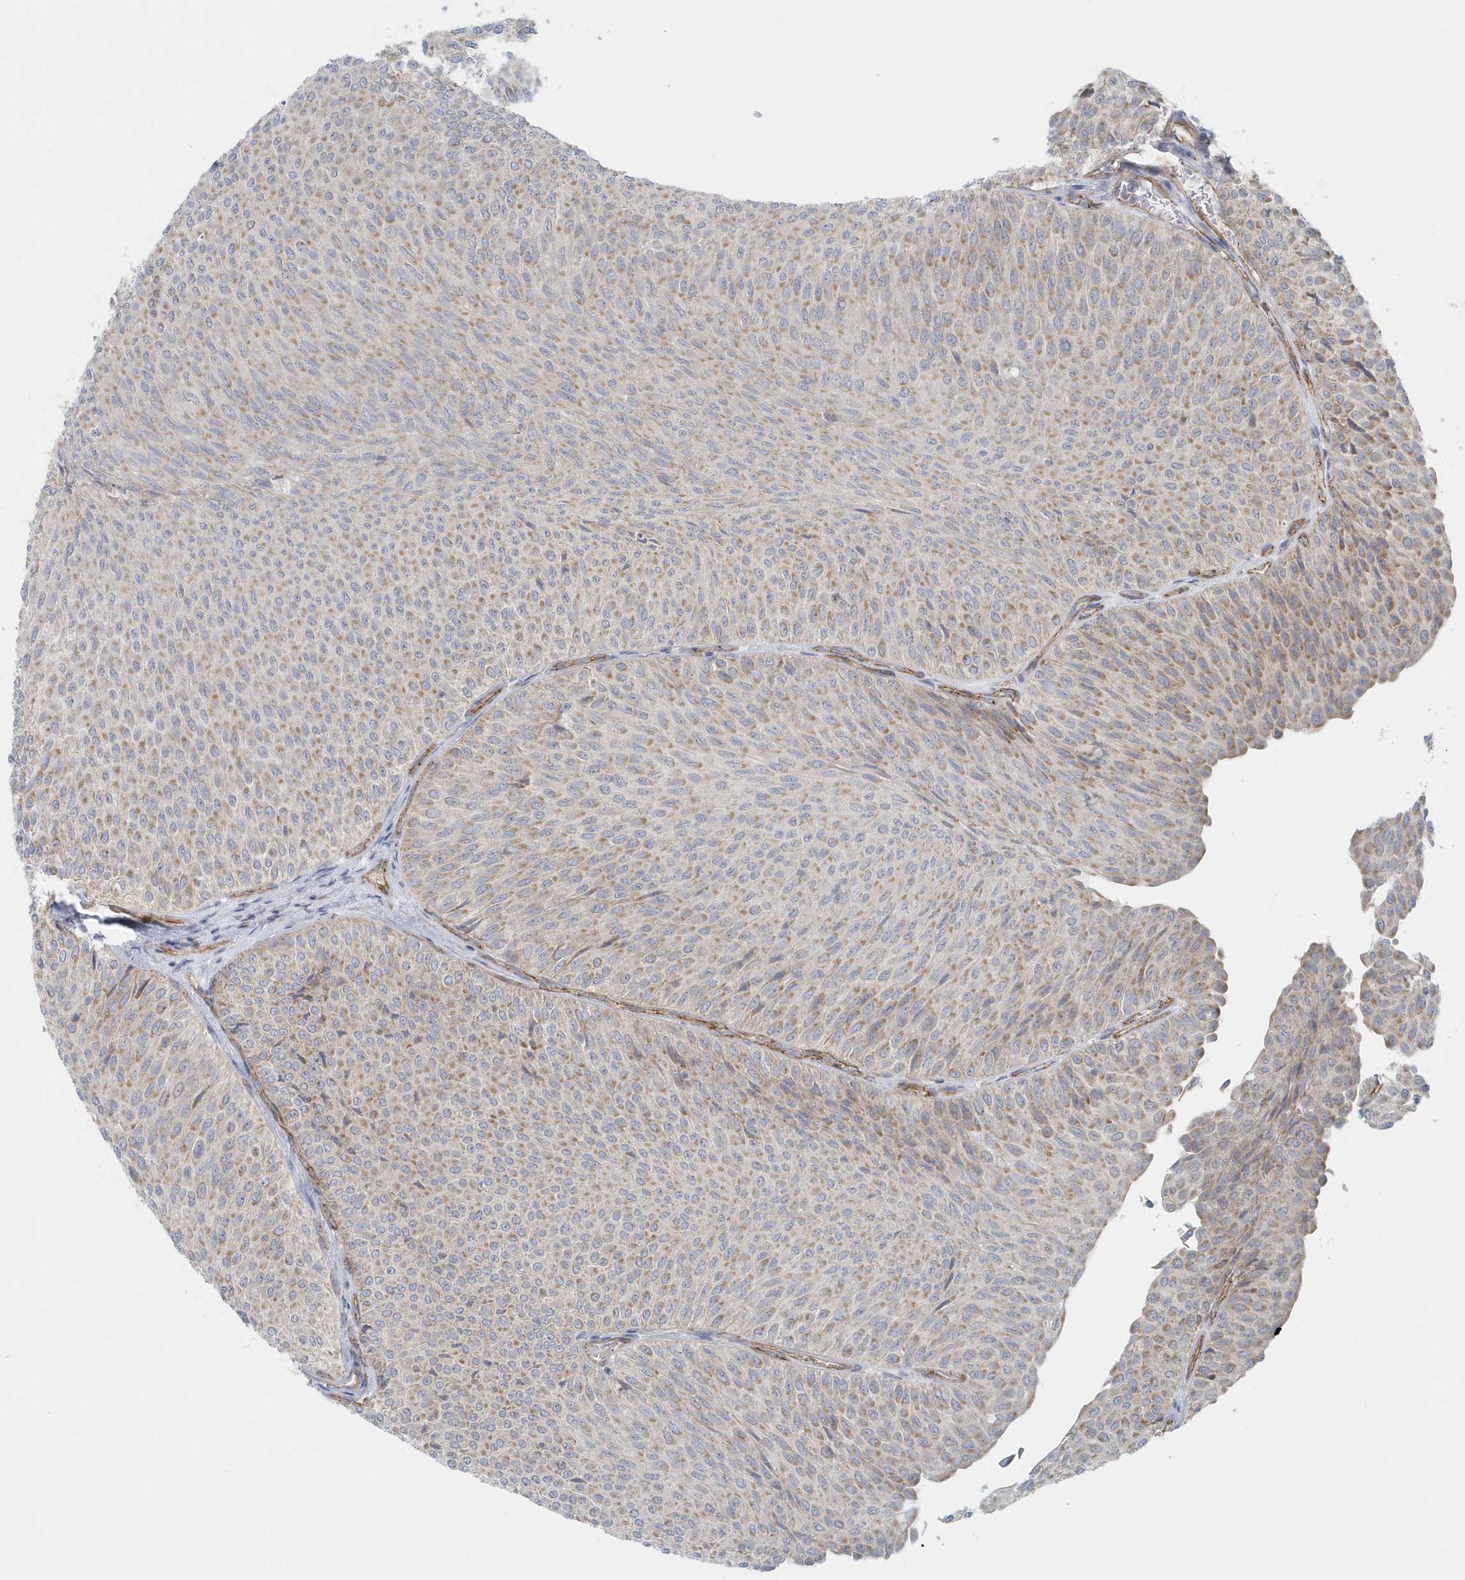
{"staining": {"intensity": "weak", "quantity": "25%-75%", "location": "cytoplasmic/membranous"}, "tissue": "urothelial cancer", "cell_type": "Tumor cells", "image_type": "cancer", "snomed": [{"axis": "morphology", "description": "Urothelial carcinoma, Low grade"}, {"axis": "topography", "description": "Urinary bladder"}], "caption": "Immunohistochemical staining of human urothelial carcinoma (low-grade) demonstrates weak cytoplasmic/membranous protein staining in about 25%-75% of tumor cells. The protein is stained brown, and the nuclei are stained in blue (DAB (3,3'-diaminobenzidine) IHC with brightfield microscopy, high magnification).", "gene": "GPR152", "patient": {"sex": "male", "age": 78}}